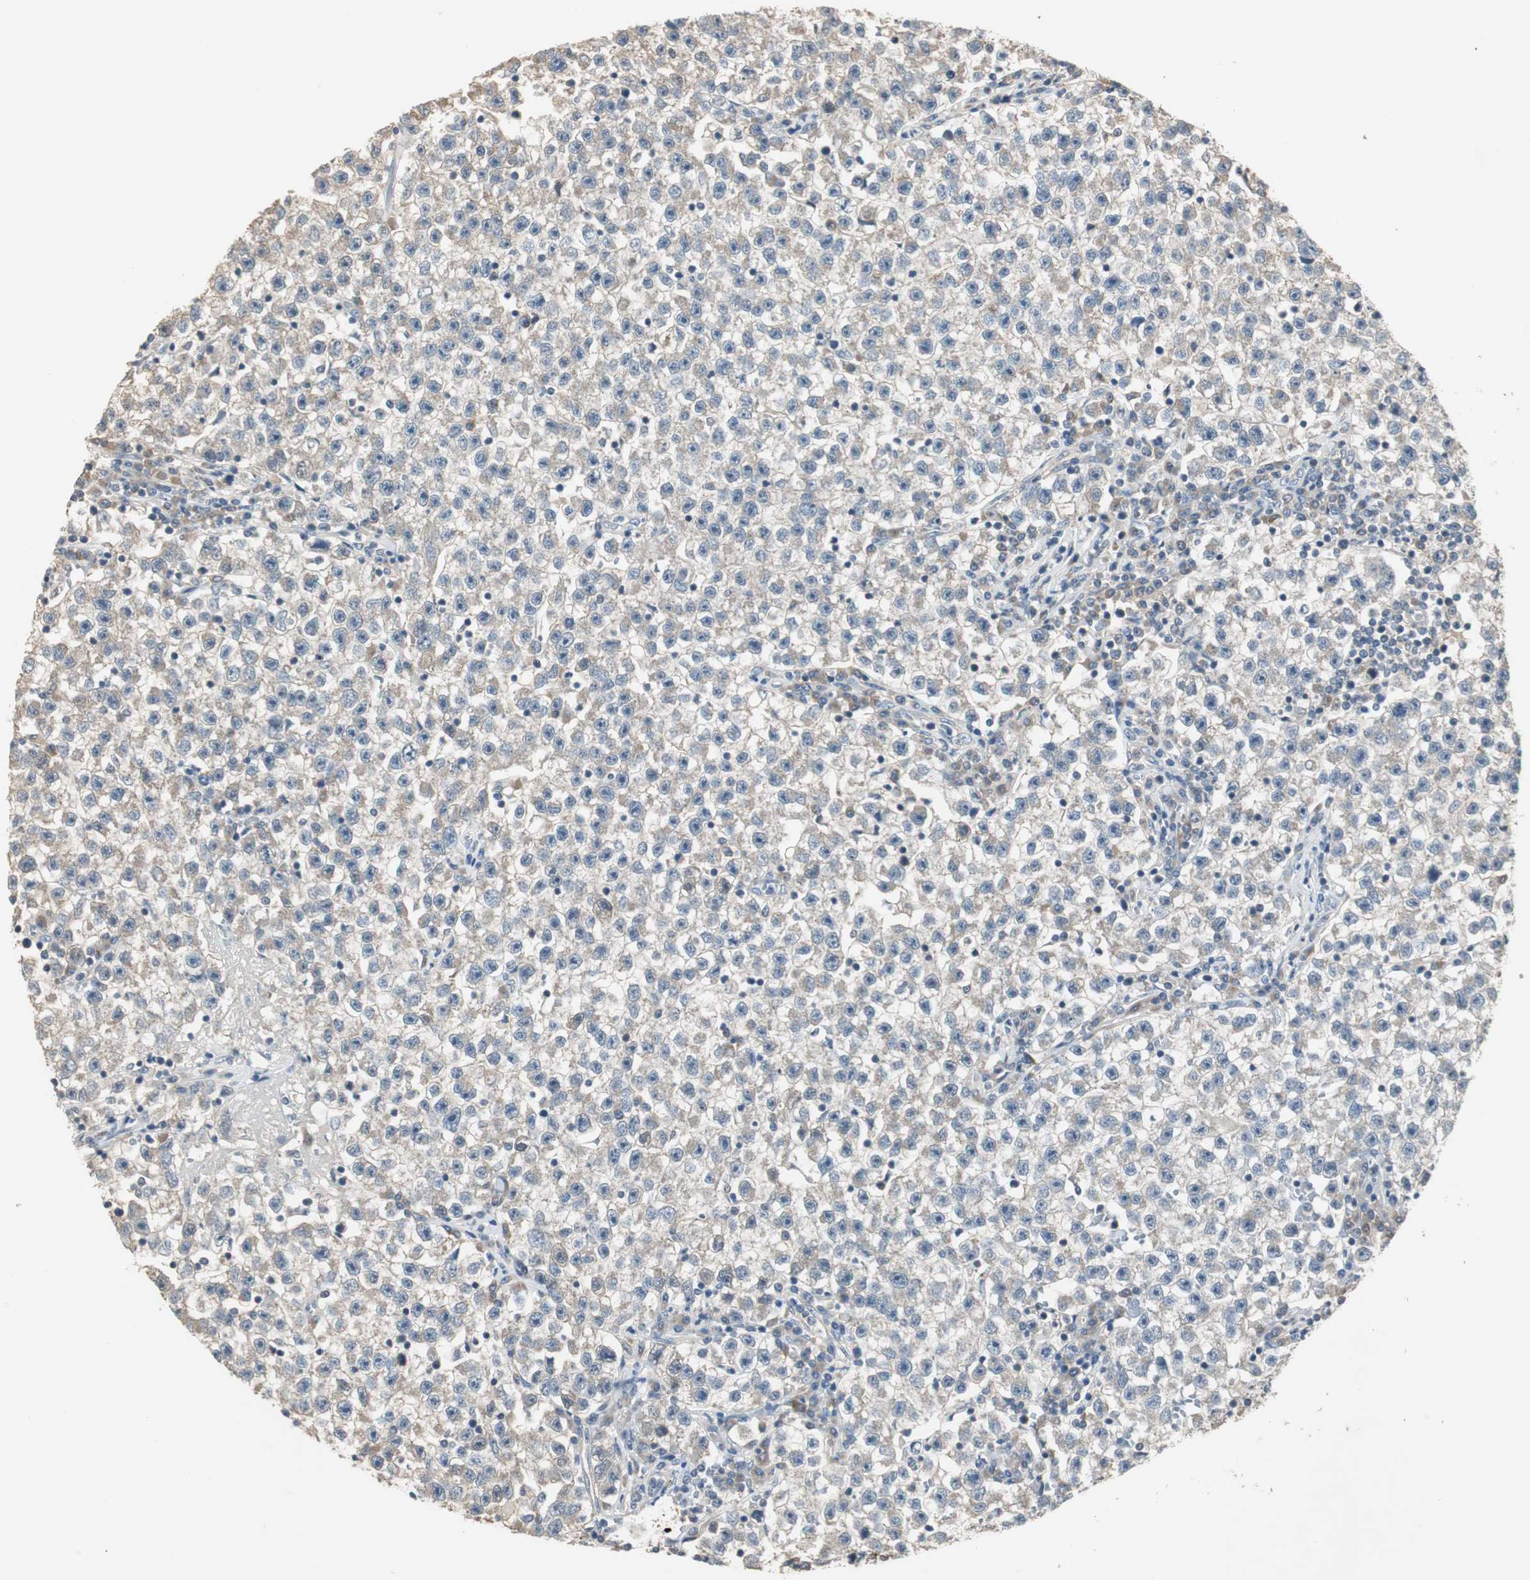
{"staining": {"intensity": "weak", "quantity": "25%-75%", "location": "cytoplasmic/membranous"}, "tissue": "testis cancer", "cell_type": "Tumor cells", "image_type": "cancer", "snomed": [{"axis": "morphology", "description": "Seminoma, NOS"}, {"axis": "topography", "description": "Testis"}], "caption": "There is low levels of weak cytoplasmic/membranous expression in tumor cells of seminoma (testis), as demonstrated by immunohistochemical staining (brown color).", "gene": "PTPRN2", "patient": {"sex": "male", "age": 22}}